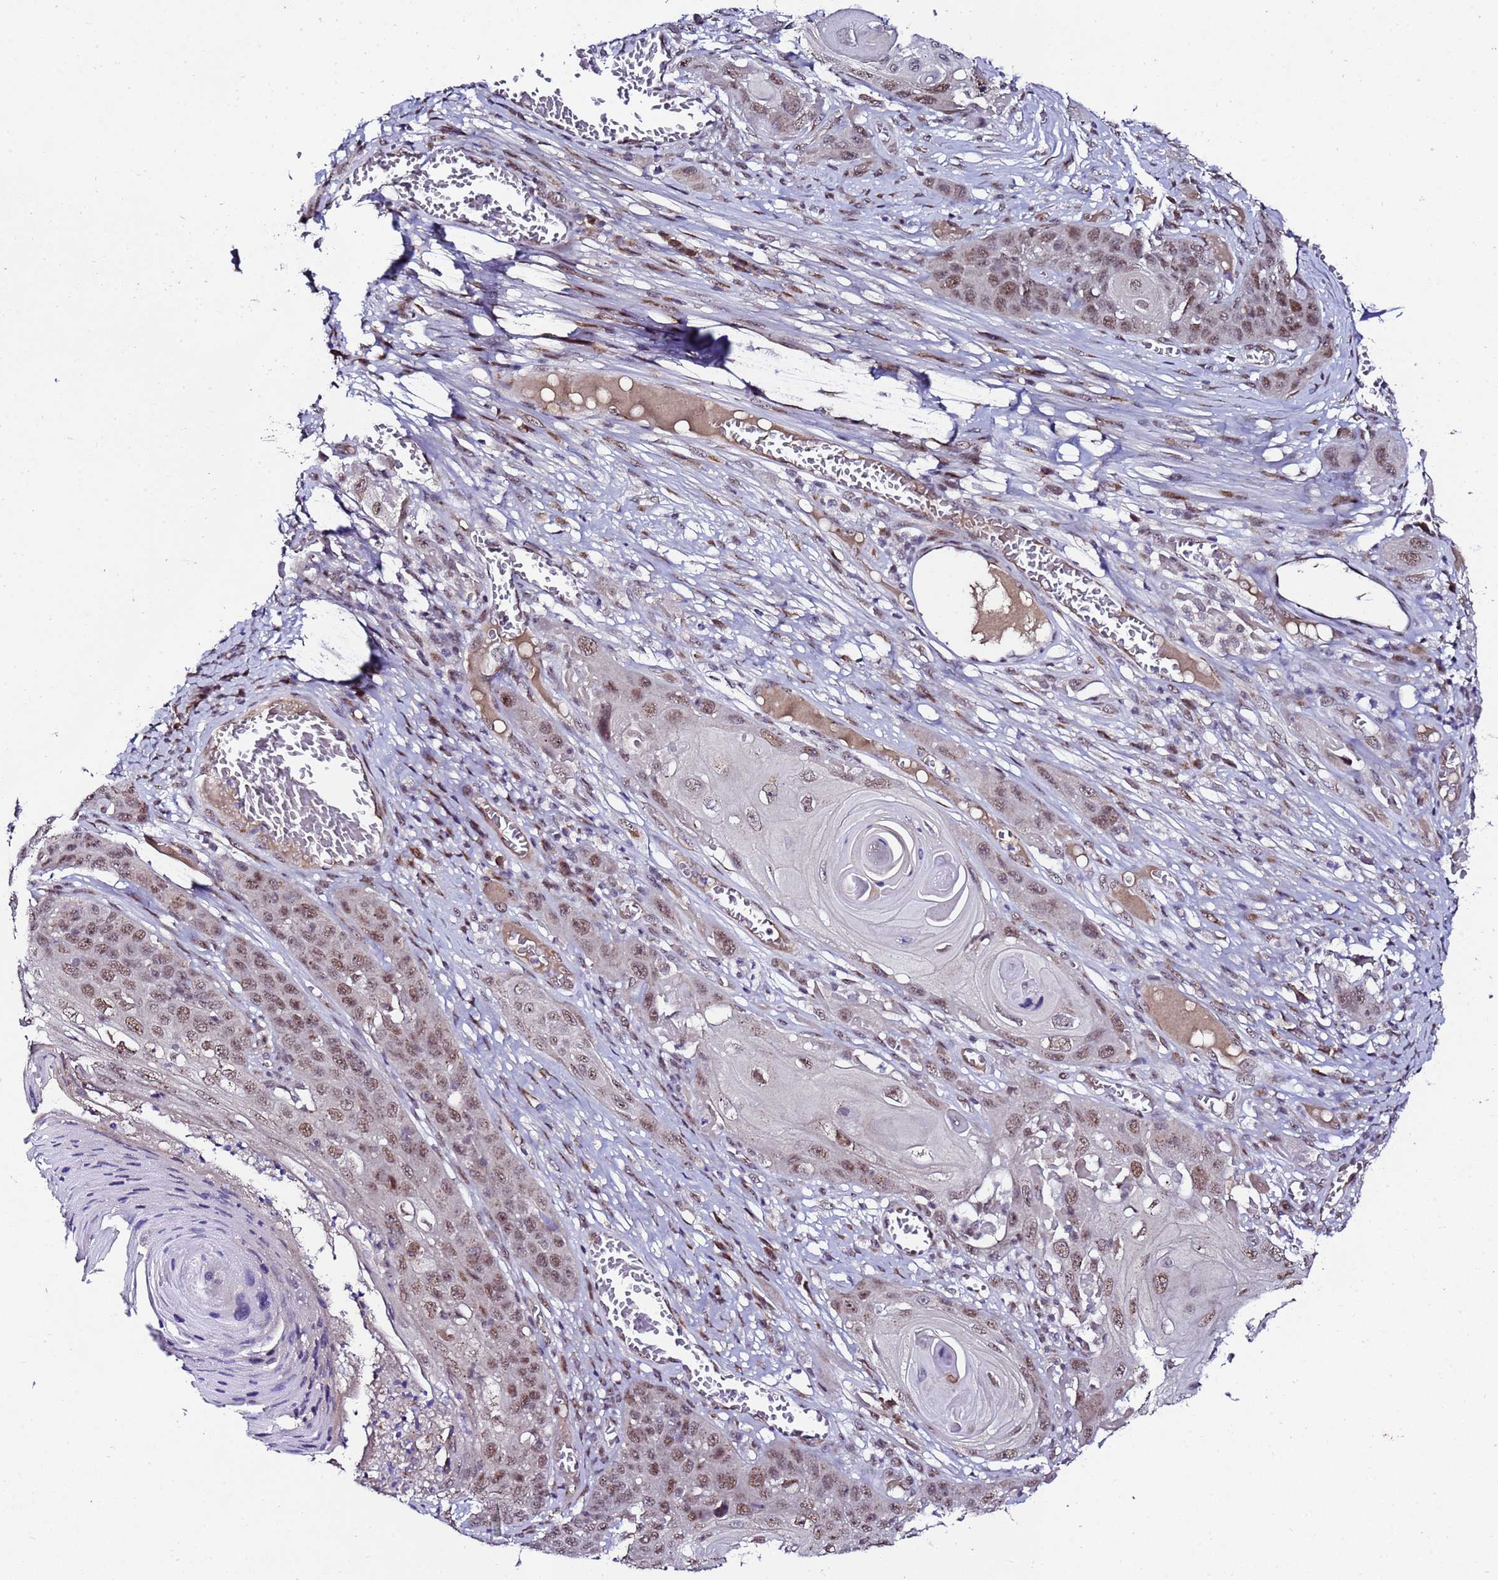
{"staining": {"intensity": "moderate", "quantity": ">75%", "location": "nuclear"}, "tissue": "skin cancer", "cell_type": "Tumor cells", "image_type": "cancer", "snomed": [{"axis": "morphology", "description": "Squamous cell carcinoma, NOS"}, {"axis": "topography", "description": "Skin"}], "caption": "The histopathology image demonstrates immunohistochemical staining of squamous cell carcinoma (skin). There is moderate nuclear staining is present in approximately >75% of tumor cells.", "gene": "C19orf47", "patient": {"sex": "male", "age": 55}}